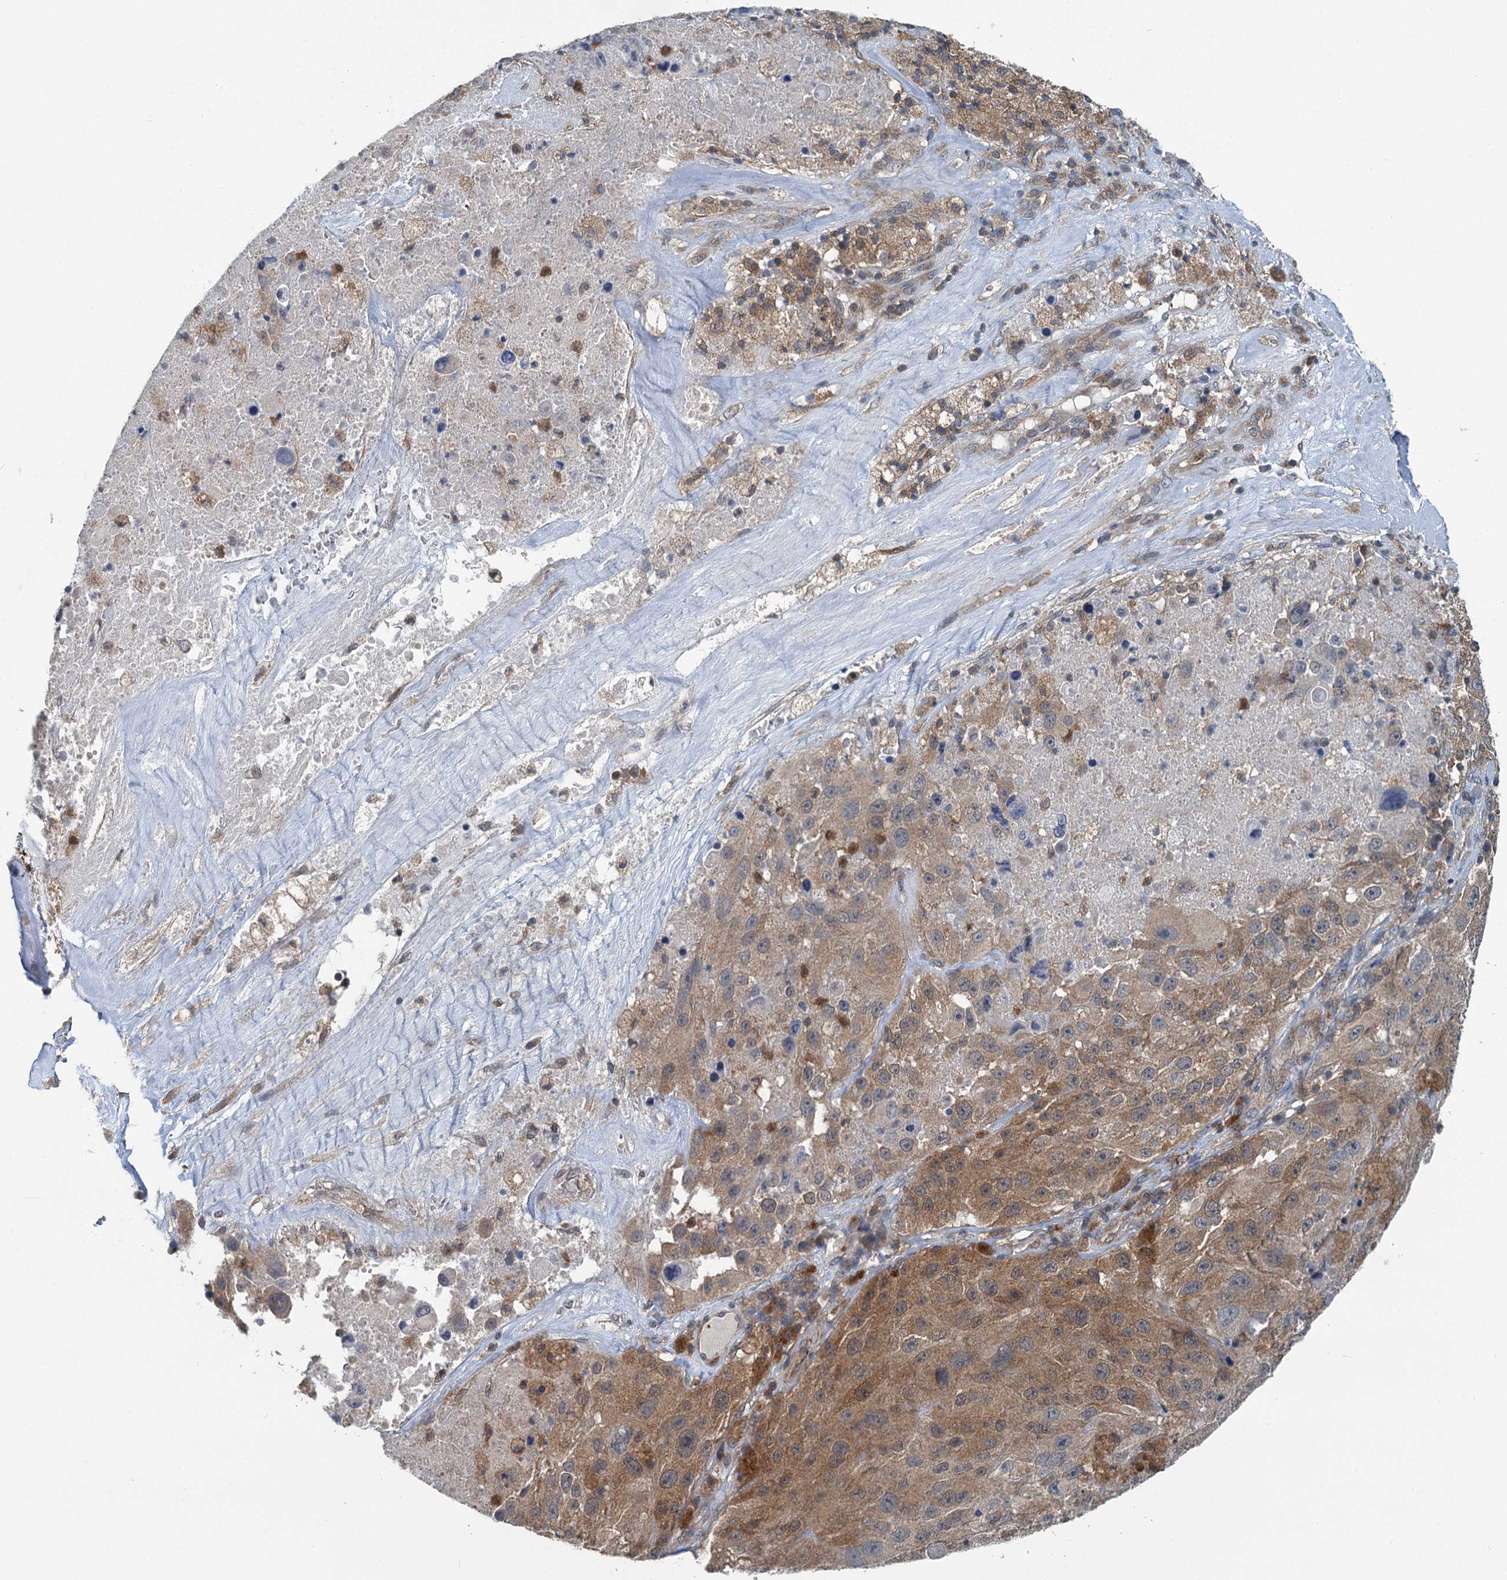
{"staining": {"intensity": "moderate", "quantity": "<25%", "location": "cytoplasmic/membranous"}, "tissue": "melanoma", "cell_type": "Tumor cells", "image_type": "cancer", "snomed": [{"axis": "morphology", "description": "Malignant melanoma, Metastatic site"}, {"axis": "topography", "description": "Lymph node"}], "caption": "Immunohistochemical staining of human melanoma displays low levels of moderate cytoplasmic/membranous protein expression in about <25% of tumor cells. (DAB IHC, brown staining for protein, blue staining for nuclei).", "gene": "GCLM", "patient": {"sex": "male", "age": 62}}